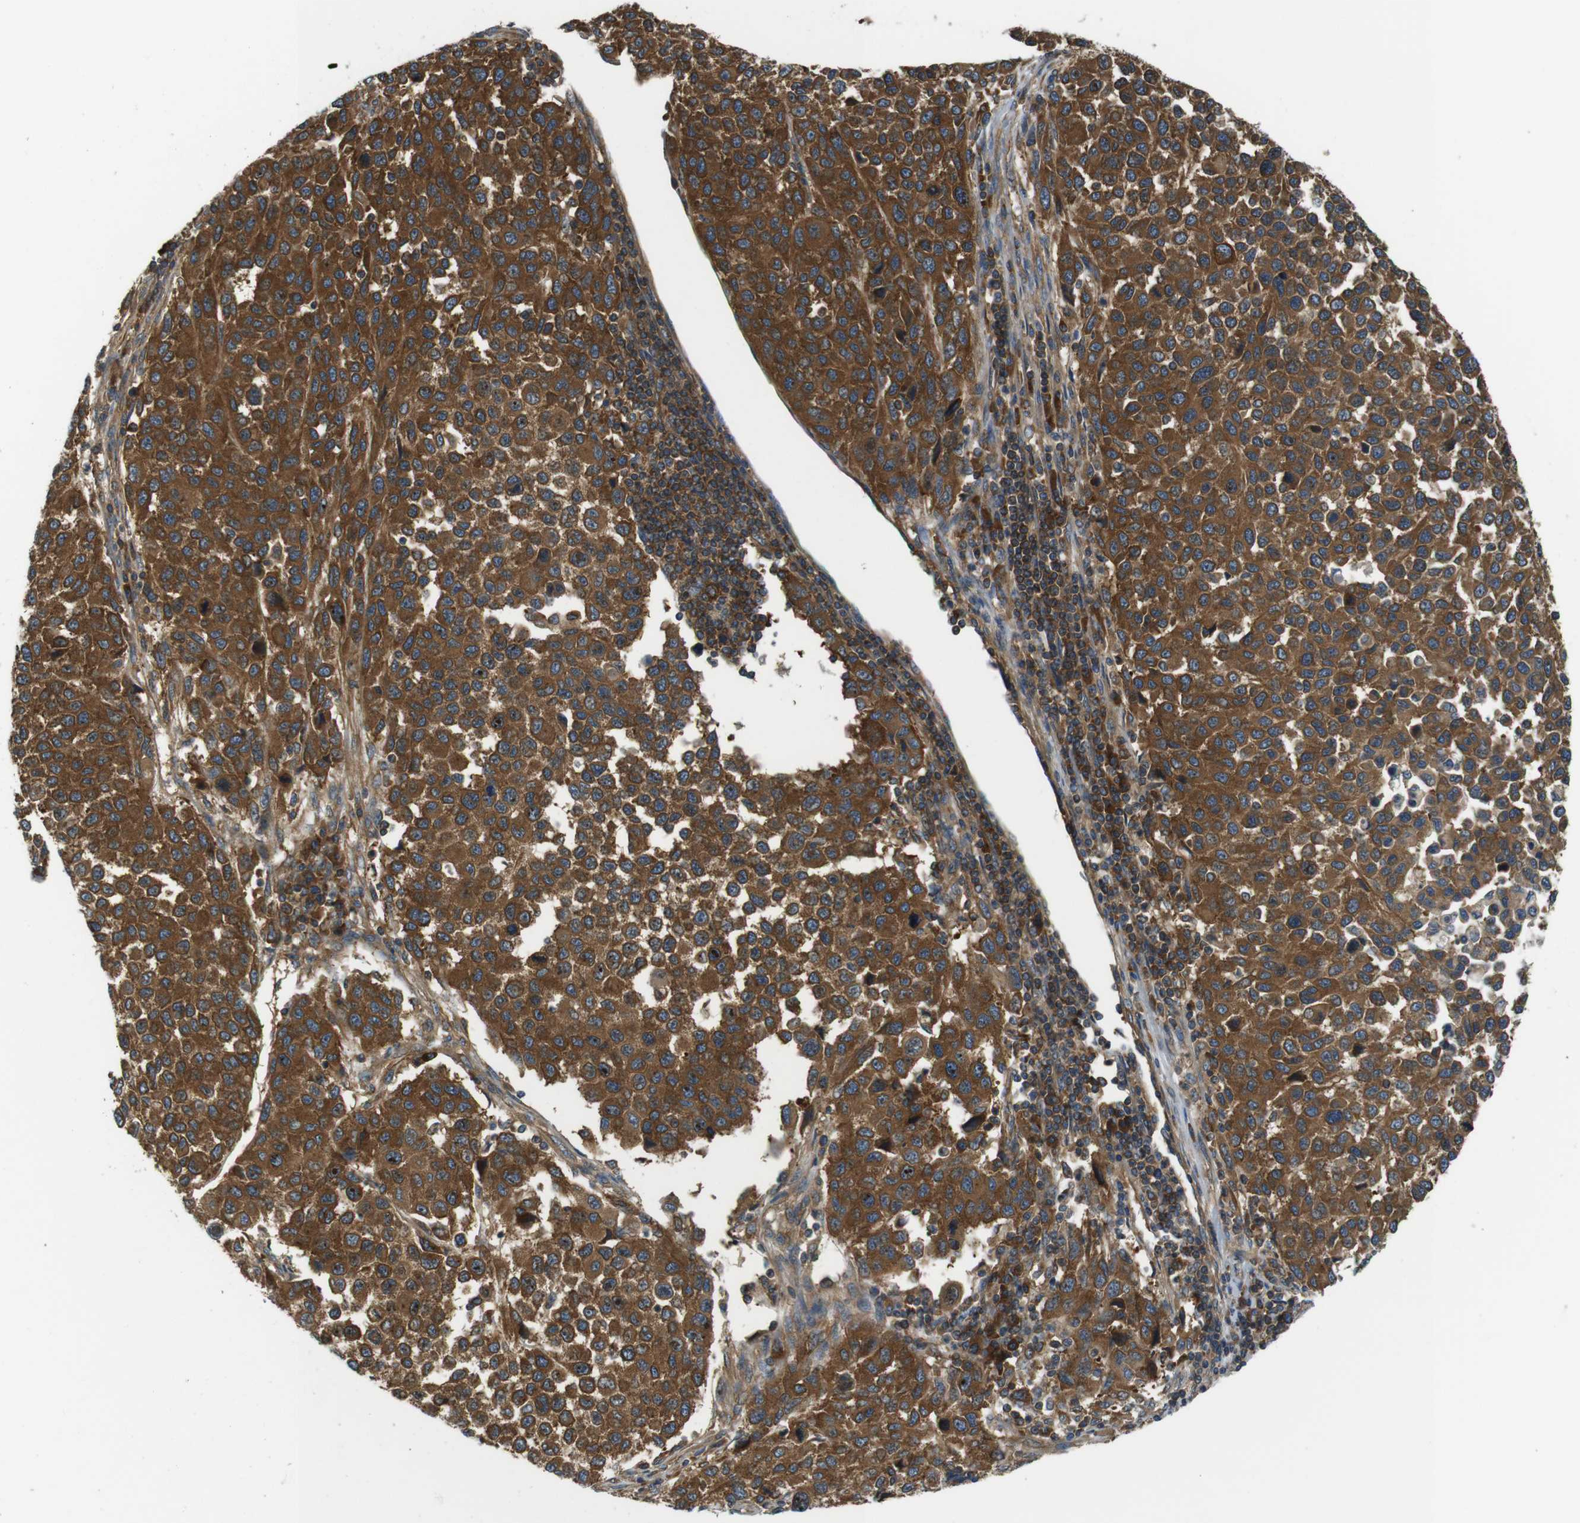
{"staining": {"intensity": "moderate", "quantity": ">75%", "location": "cytoplasmic/membranous"}, "tissue": "melanoma", "cell_type": "Tumor cells", "image_type": "cancer", "snomed": [{"axis": "morphology", "description": "Malignant melanoma, Metastatic site"}, {"axis": "topography", "description": "Lymph node"}], "caption": "Immunohistochemical staining of malignant melanoma (metastatic site) exhibits medium levels of moderate cytoplasmic/membranous protein positivity in about >75% of tumor cells.", "gene": "TSC1", "patient": {"sex": "male", "age": 61}}